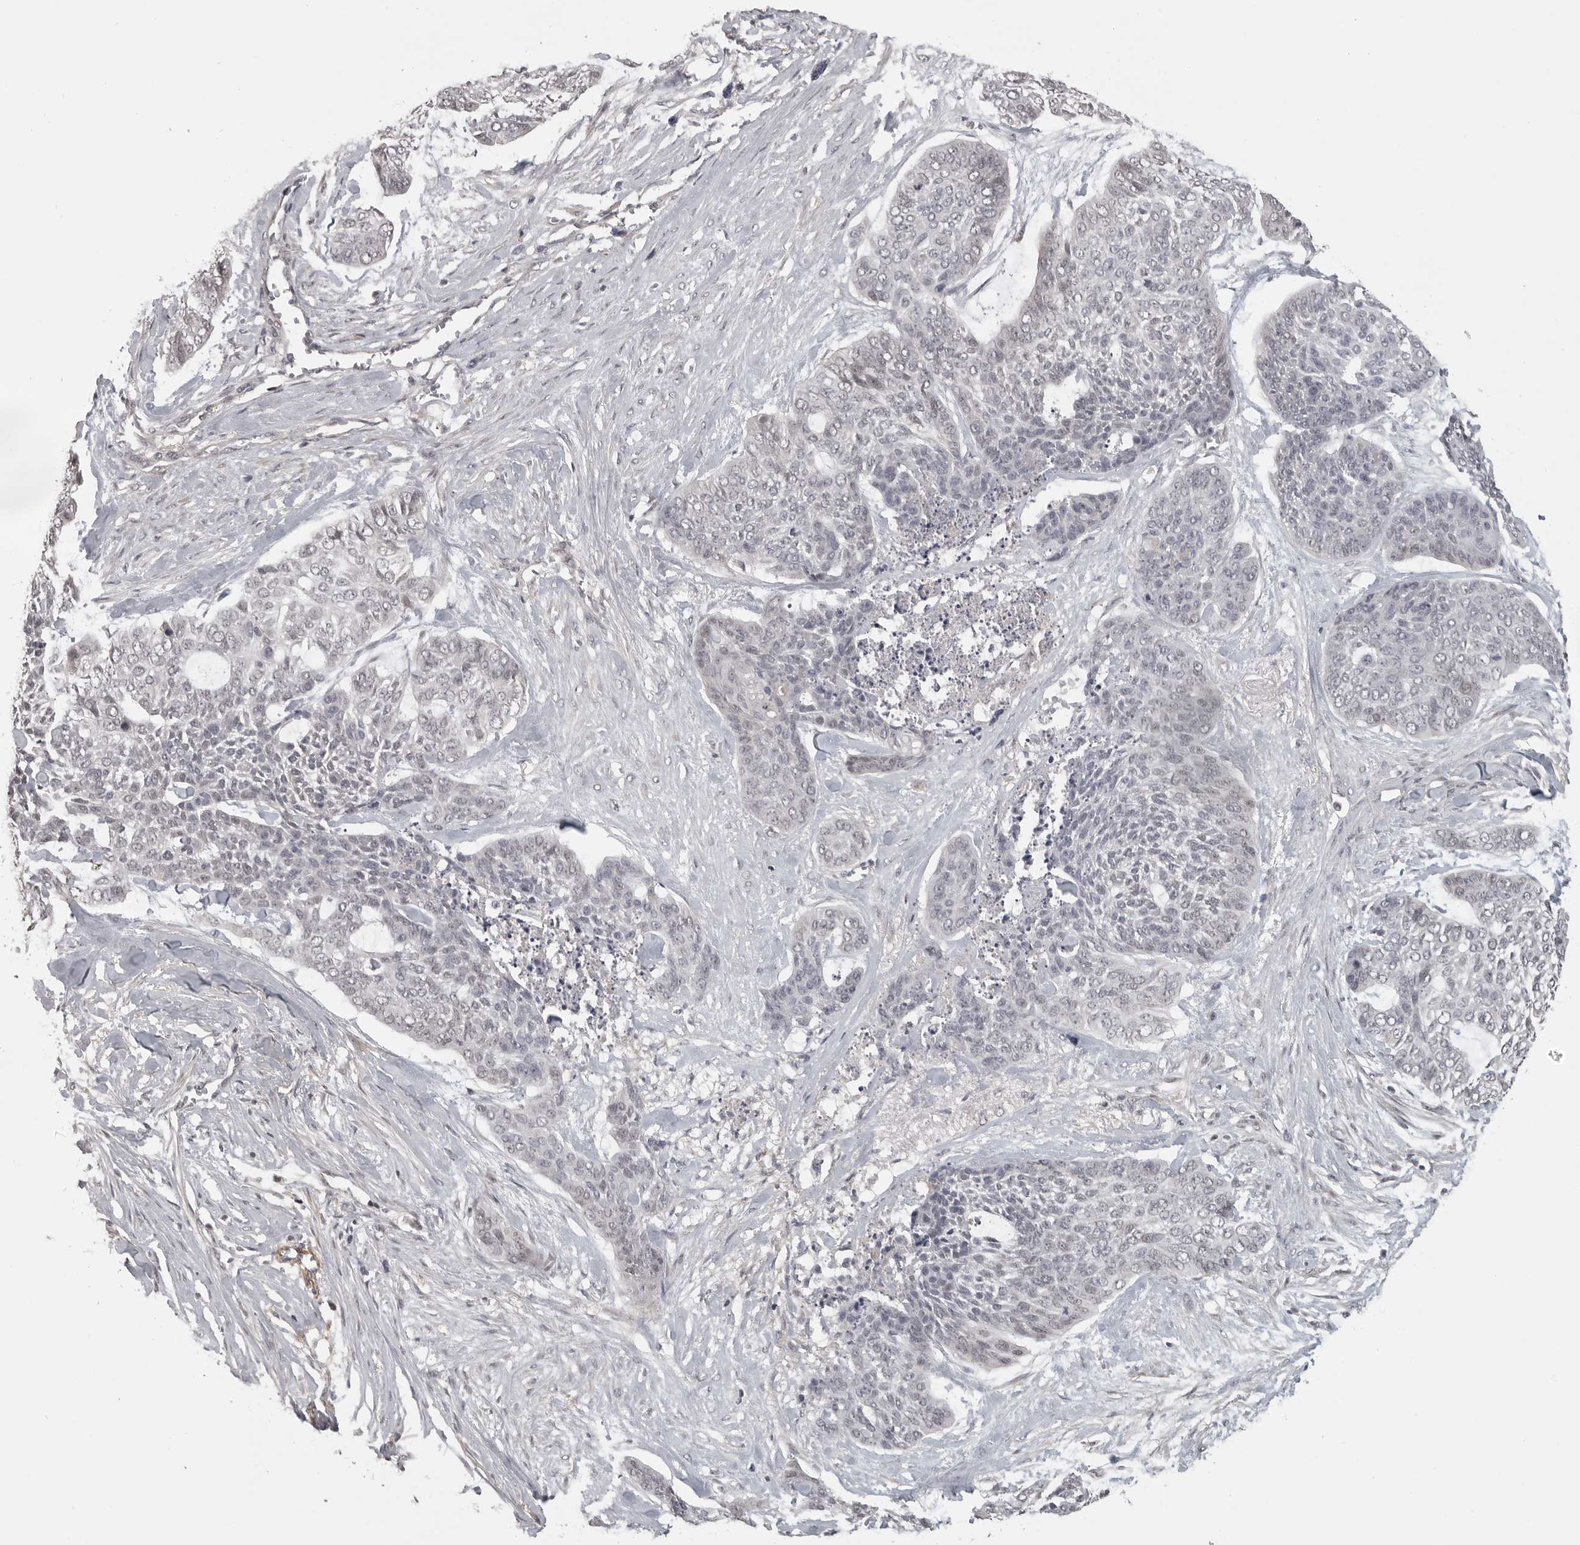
{"staining": {"intensity": "weak", "quantity": "<25%", "location": "nuclear"}, "tissue": "skin cancer", "cell_type": "Tumor cells", "image_type": "cancer", "snomed": [{"axis": "morphology", "description": "Basal cell carcinoma"}, {"axis": "topography", "description": "Skin"}], "caption": "Immunohistochemical staining of basal cell carcinoma (skin) shows no significant expression in tumor cells.", "gene": "UROD", "patient": {"sex": "female", "age": 64}}